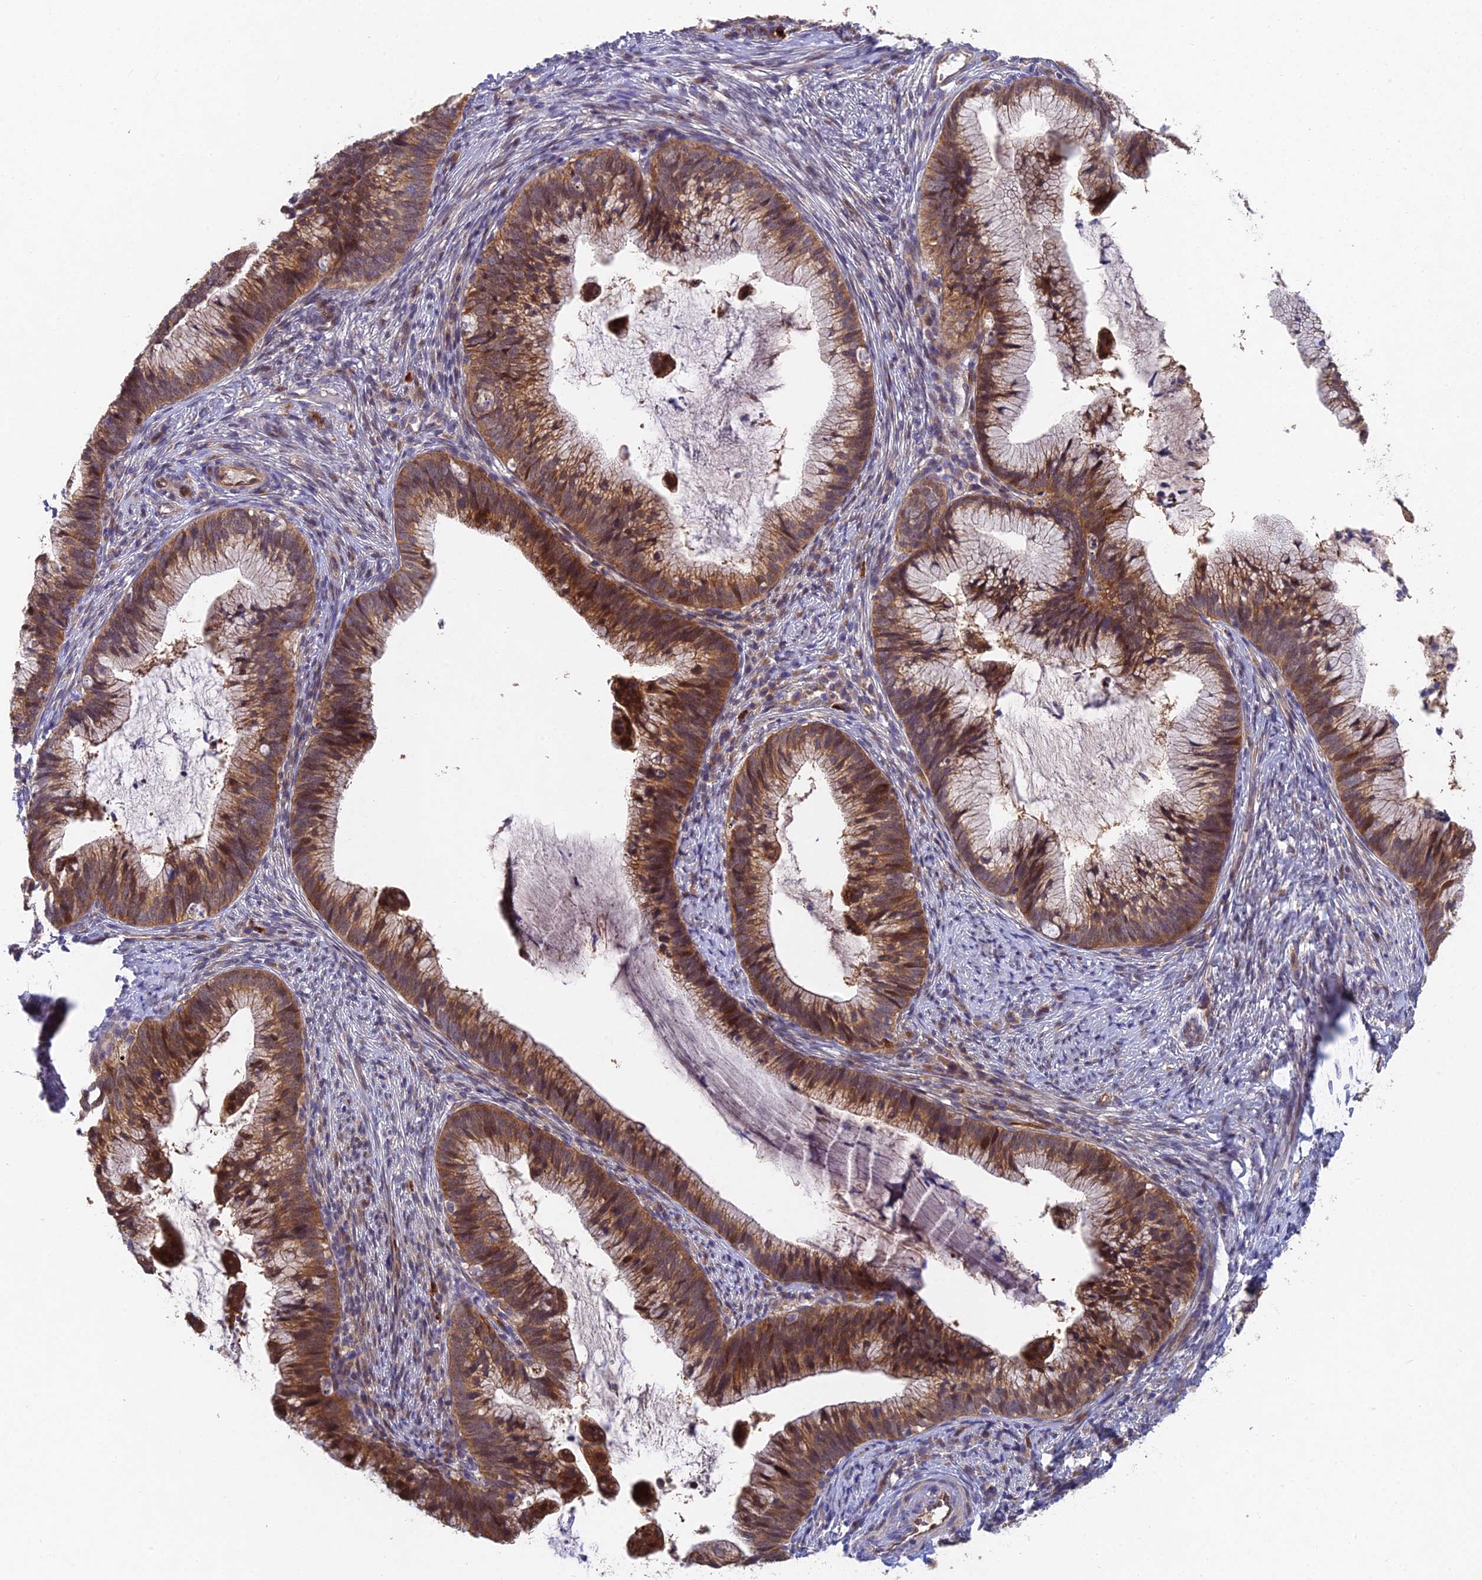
{"staining": {"intensity": "moderate", "quantity": ">75%", "location": "cytoplasmic/membranous,nuclear"}, "tissue": "cervical cancer", "cell_type": "Tumor cells", "image_type": "cancer", "snomed": [{"axis": "morphology", "description": "Adenocarcinoma, NOS"}, {"axis": "topography", "description": "Cervix"}], "caption": "About >75% of tumor cells in human cervical cancer (adenocarcinoma) reveal moderate cytoplasmic/membranous and nuclear protein staining as visualized by brown immunohistochemical staining.", "gene": "NSMCE1", "patient": {"sex": "female", "age": 36}}